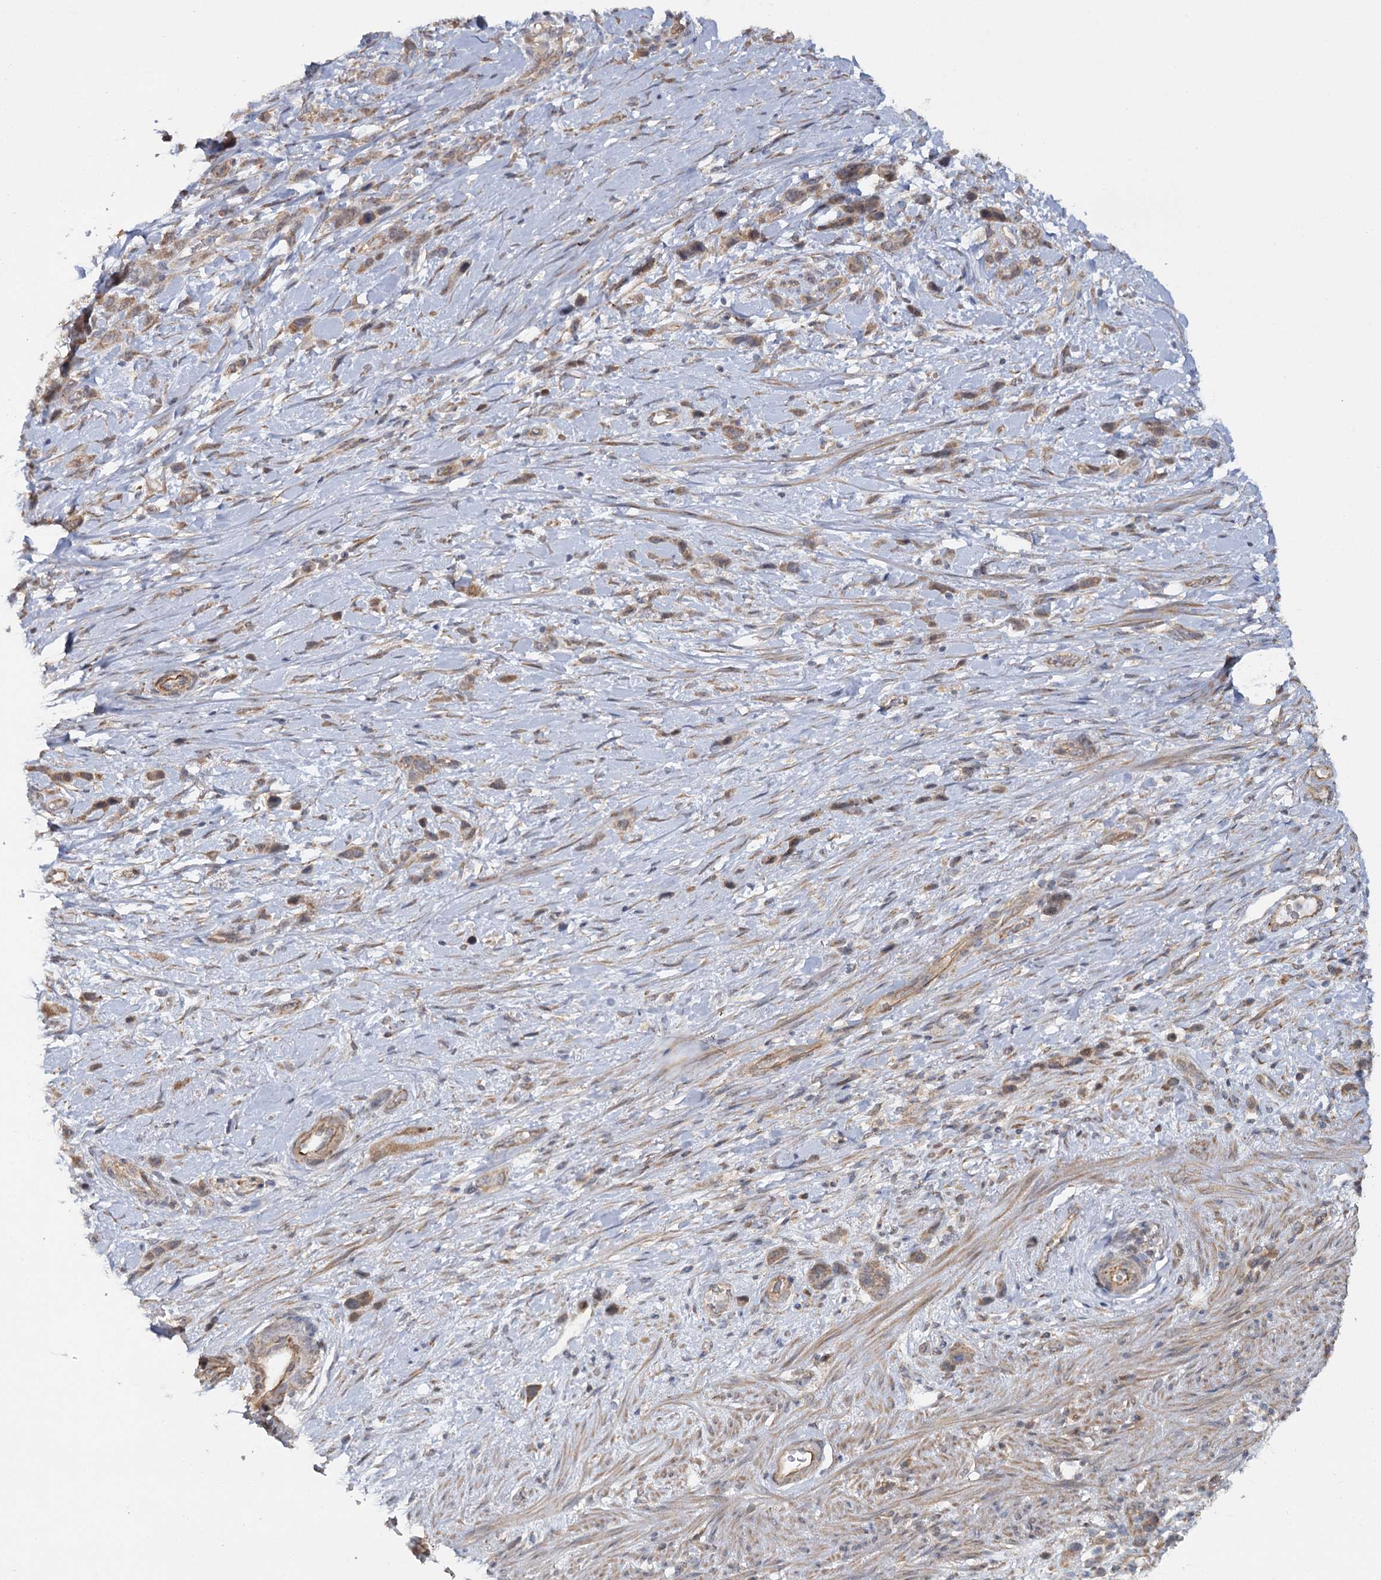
{"staining": {"intensity": "weak", "quantity": ">75%", "location": "cytoplasmic/membranous"}, "tissue": "stomach cancer", "cell_type": "Tumor cells", "image_type": "cancer", "snomed": [{"axis": "morphology", "description": "Adenocarcinoma, NOS"}, {"axis": "morphology", "description": "Adenocarcinoma, High grade"}, {"axis": "topography", "description": "Stomach, upper"}, {"axis": "topography", "description": "Stomach, lower"}], "caption": "Immunohistochemistry of human stomach cancer (adenocarcinoma (high-grade)) reveals low levels of weak cytoplasmic/membranous positivity in approximately >75% of tumor cells.", "gene": "TBC1D9B", "patient": {"sex": "female", "age": 65}}